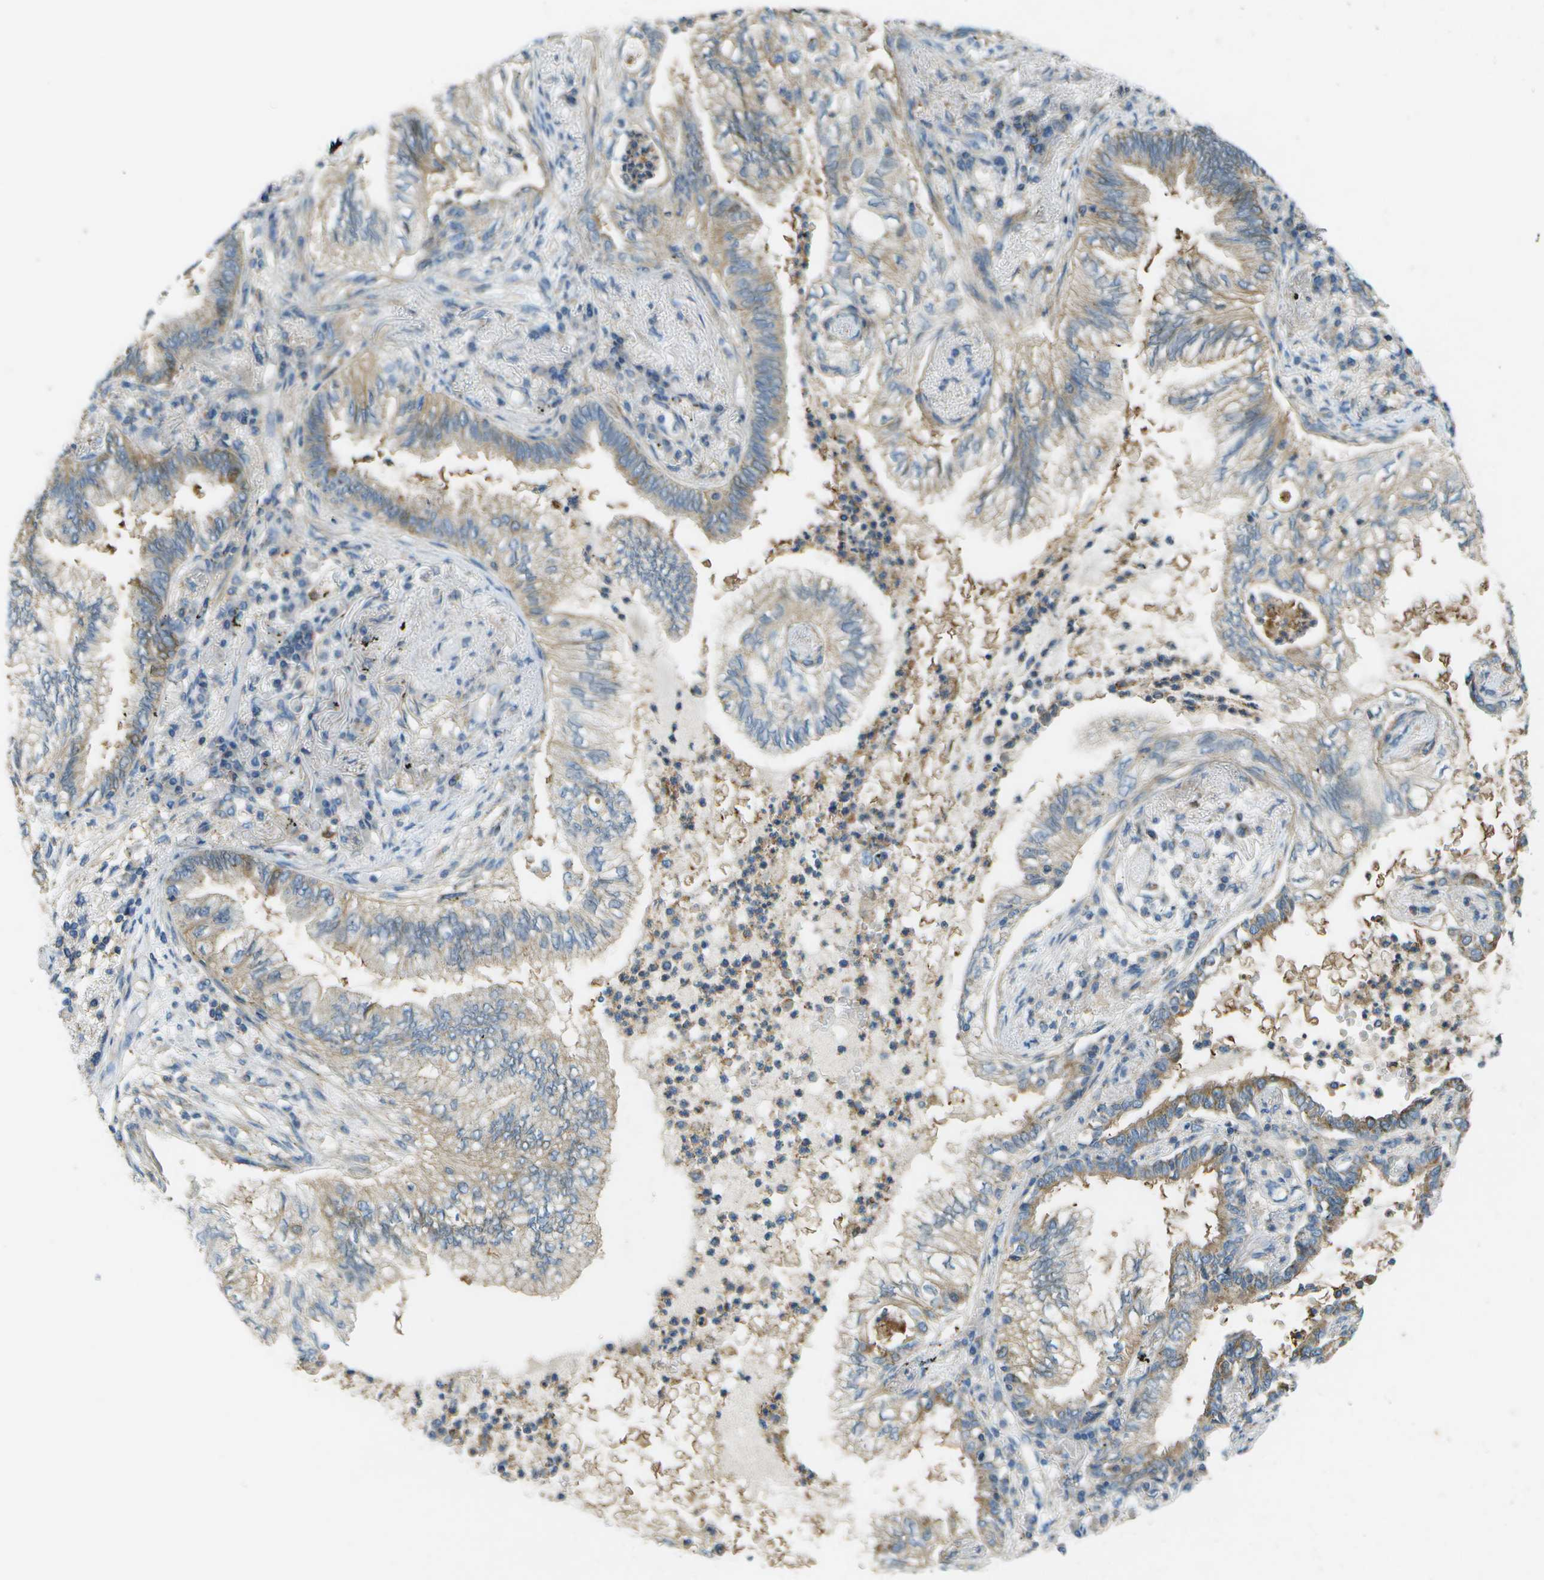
{"staining": {"intensity": "weak", "quantity": "25%-75%", "location": "cytoplasmic/membranous"}, "tissue": "lung cancer", "cell_type": "Tumor cells", "image_type": "cancer", "snomed": [{"axis": "morphology", "description": "Normal tissue, NOS"}, {"axis": "morphology", "description": "Adenocarcinoma, NOS"}, {"axis": "topography", "description": "Bronchus"}, {"axis": "topography", "description": "Lung"}], "caption": "This micrograph shows lung cancer stained with immunohistochemistry (IHC) to label a protein in brown. The cytoplasmic/membranous of tumor cells show weak positivity for the protein. Nuclei are counter-stained blue.", "gene": "LRRC66", "patient": {"sex": "female", "age": 70}}